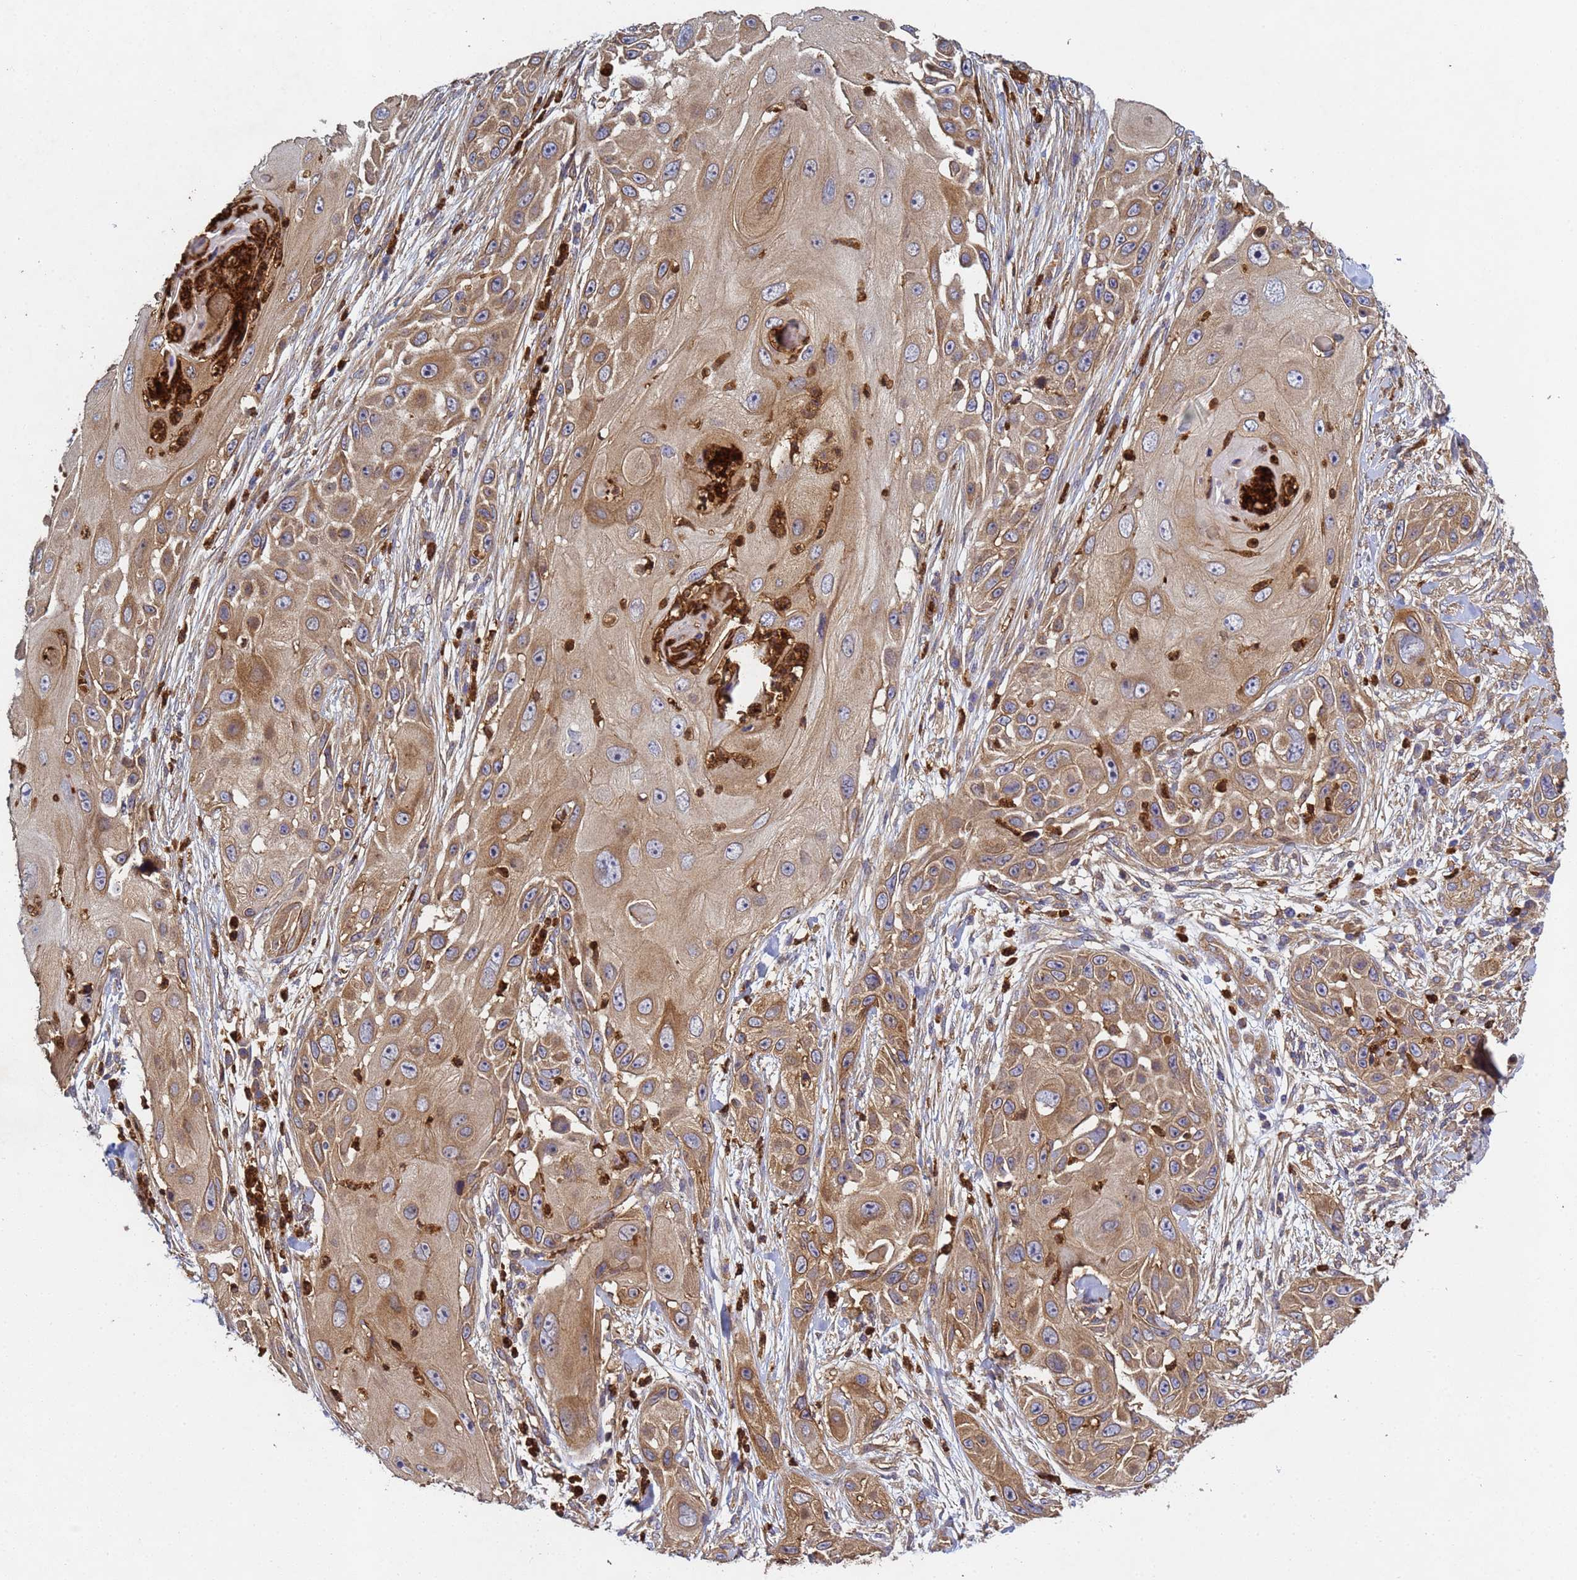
{"staining": {"intensity": "moderate", "quantity": ">75%", "location": "cytoplasmic/membranous"}, "tissue": "skin cancer", "cell_type": "Tumor cells", "image_type": "cancer", "snomed": [{"axis": "morphology", "description": "Squamous cell carcinoma, NOS"}, {"axis": "topography", "description": "Skin"}], "caption": "DAB (3,3'-diaminobenzidine) immunohistochemical staining of skin cancer demonstrates moderate cytoplasmic/membranous protein positivity in about >75% of tumor cells. (DAB (3,3'-diaminobenzidine) IHC, brown staining for protein, blue staining for nuclei).", "gene": "C8orf34", "patient": {"sex": "female", "age": 44}}